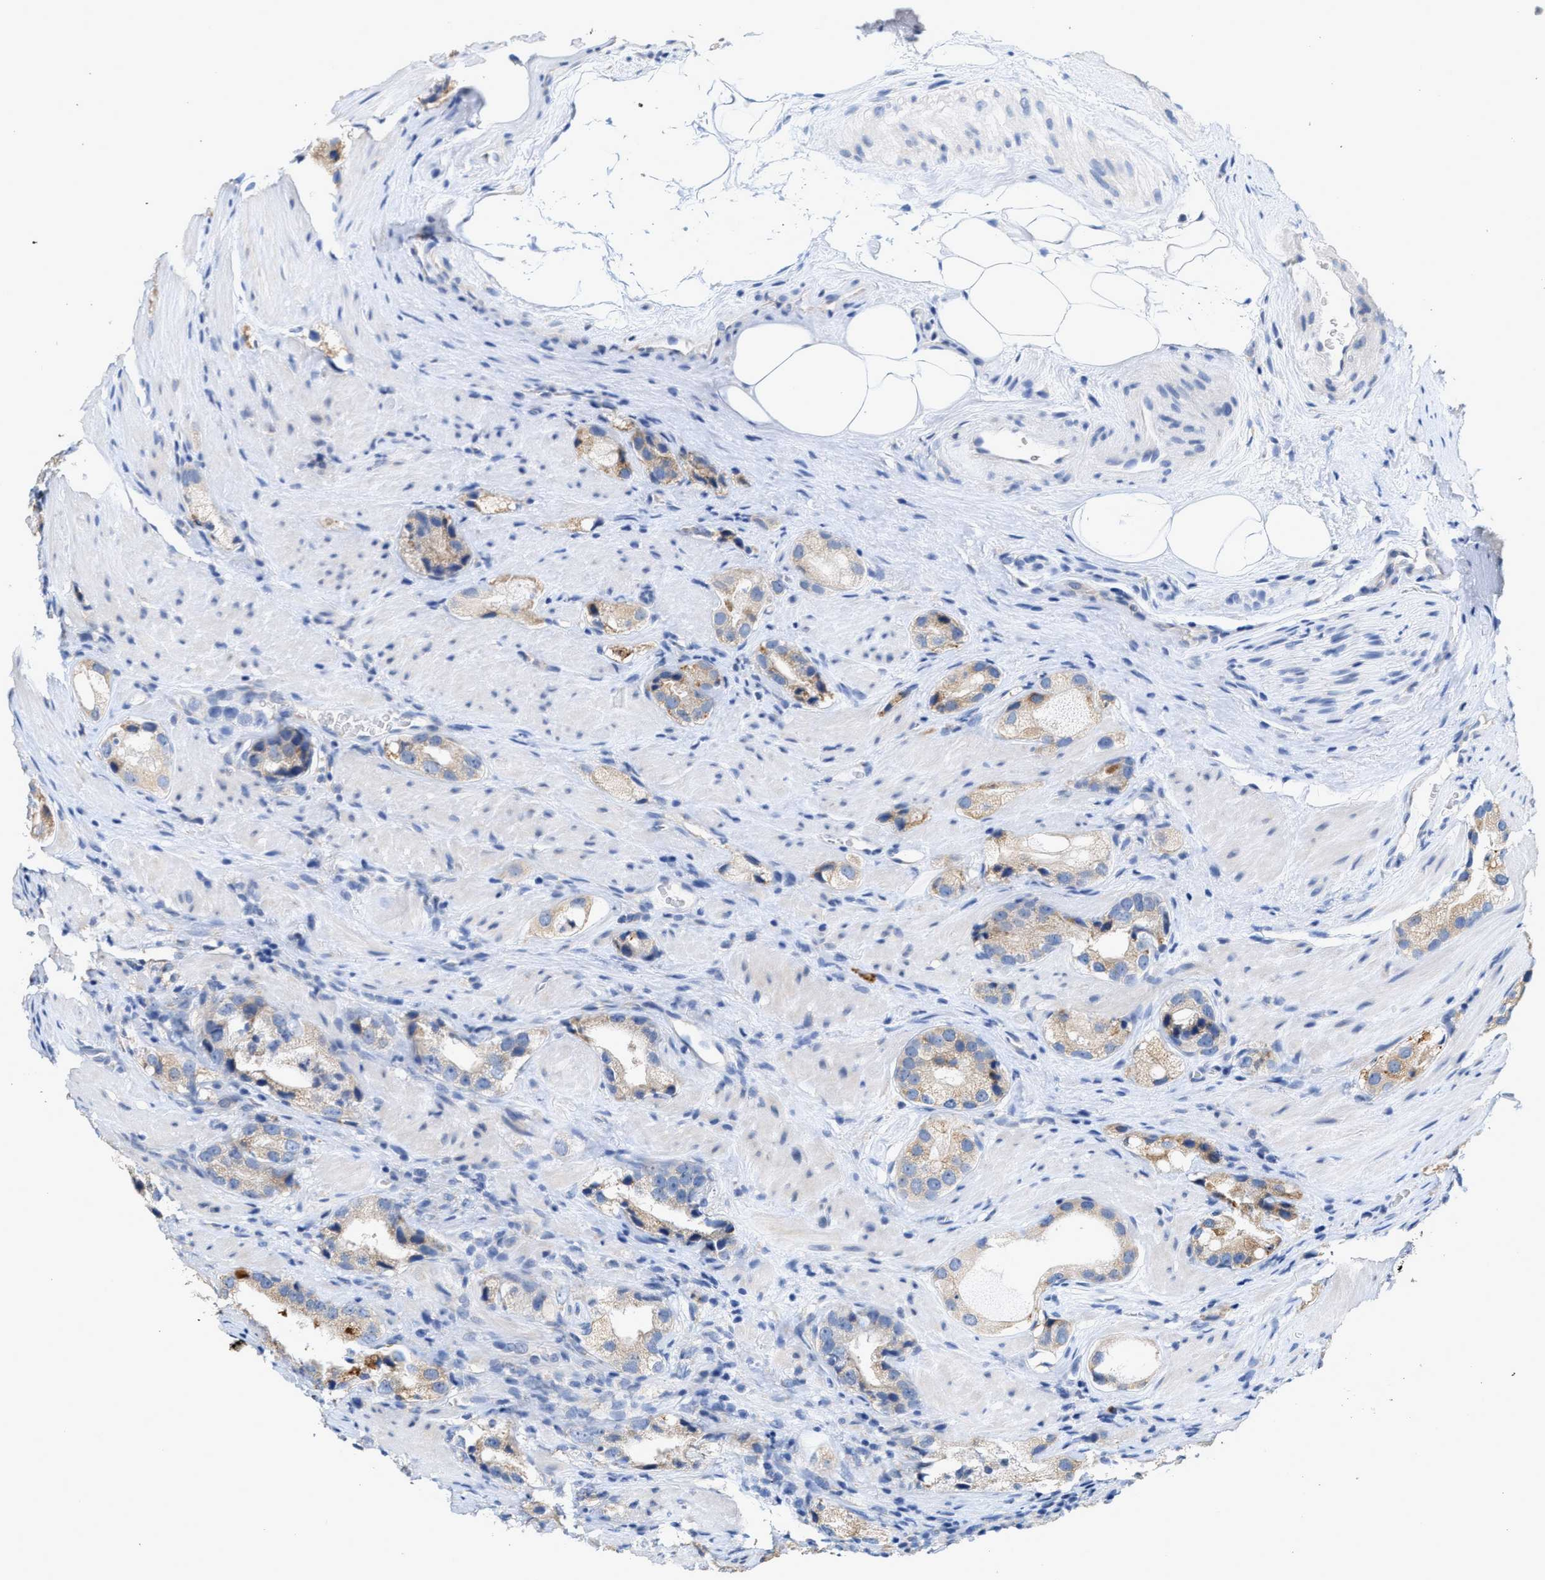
{"staining": {"intensity": "weak", "quantity": "25%-75%", "location": "cytoplasmic/membranous"}, "tissue": "prostate cancer", "cell_type": "Tumor cells", "image_type": "cancer", "snomed": [{"axis": "morphology", "description": "Adenocarcinoma, High grade"}, {"axis": "topography", "description": "Prostate"}], "caption": "Protein analysis of prostate cancer tissue demonstrates weak cytoplasmic/membranous positivity in approximately 25%-75% of tumor cells.", "gene": "RYR2", "patient": {"sex": "male", "age": 63}}